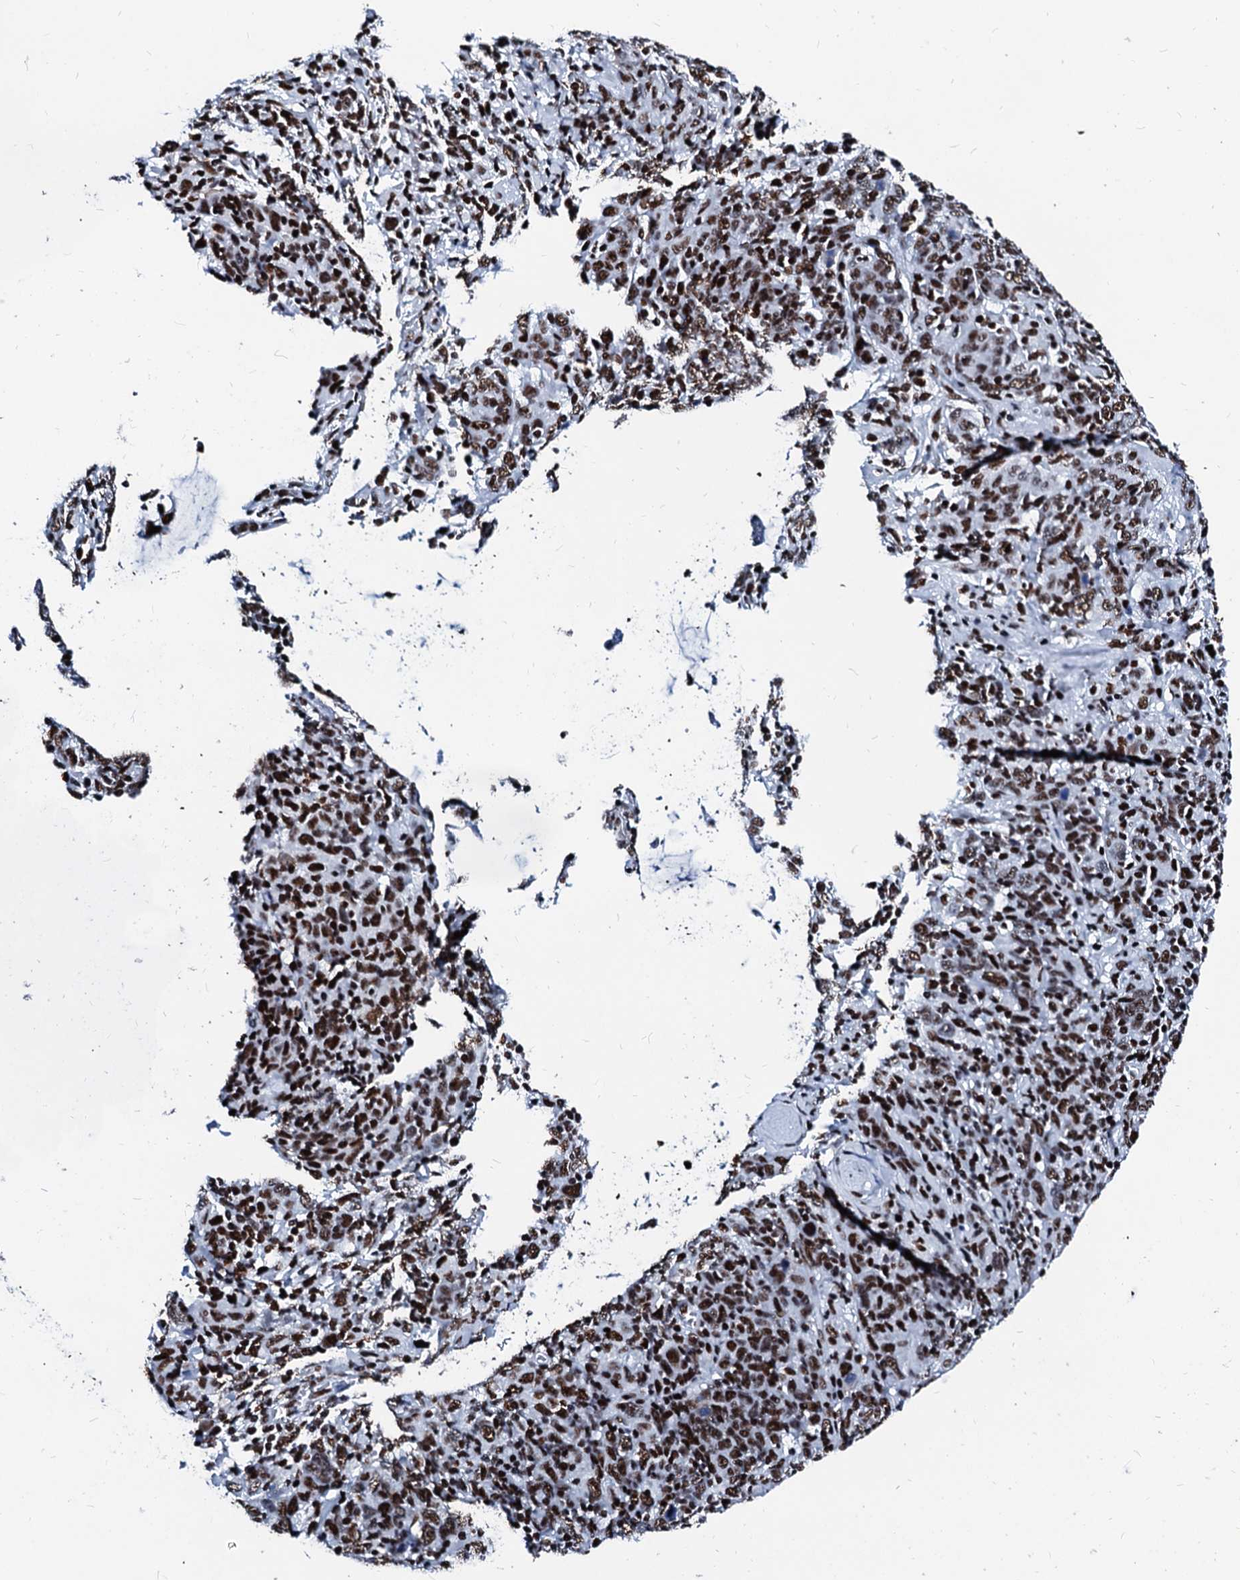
{"staining": {"intensity": "strong", "quantity": ">75%", "location": "nuclear"}, "tissue": "cervical cancer", "cell_type": "Tumor cells", "image_type": "cancer", "snomed": [{"axis": "morphology", "description": "Squamous cell carcinoma, NOS"}, {"axis": "topography", "description": "Cervix"}], "caption": "Cervical cancer stained with a protein marker shows strong staining in tumor cells.", "gene": "RALY", "patient": {"sex": "female", "age": 67}}